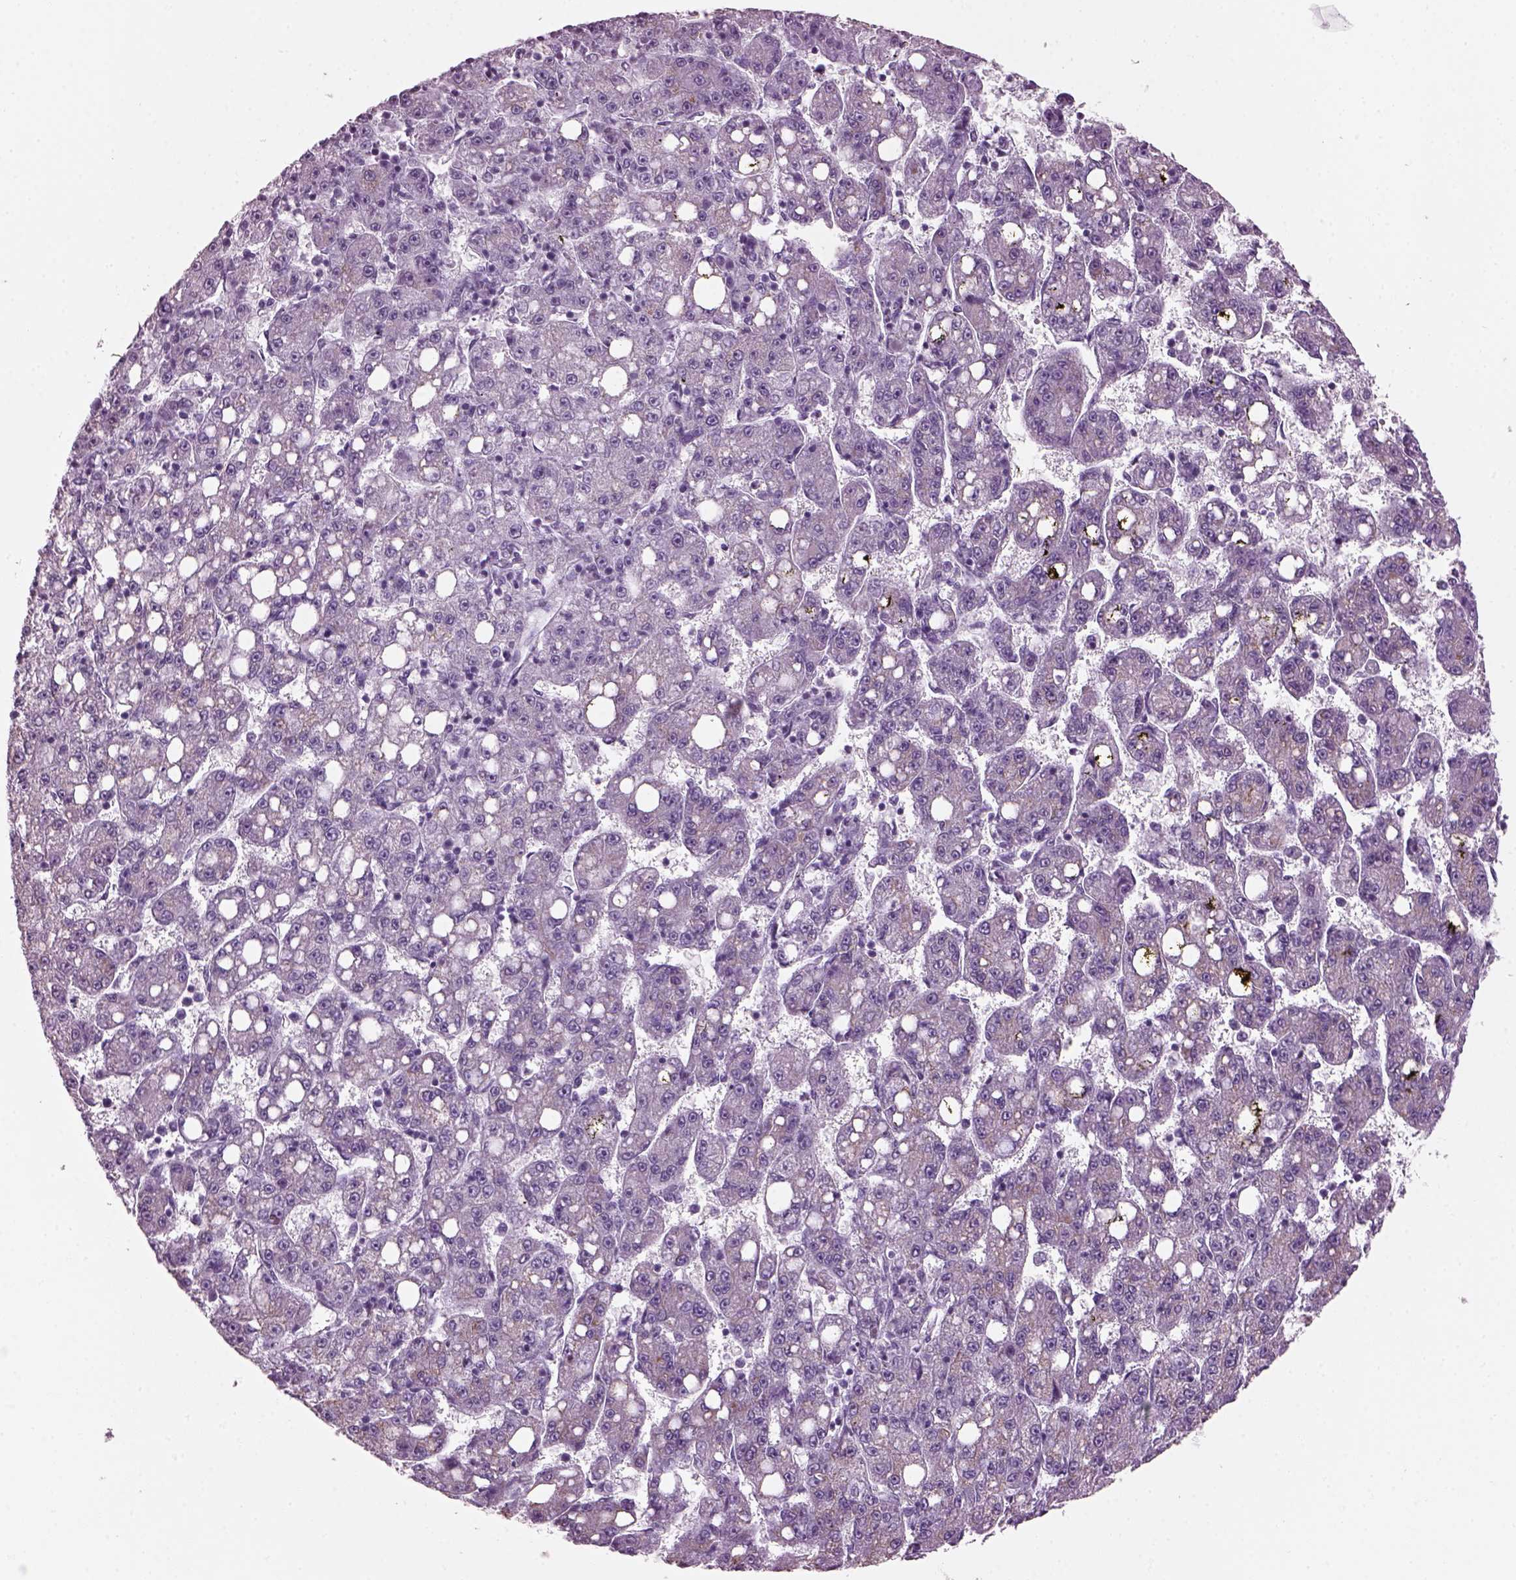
{"staining": {"intensity": "weak", "quantity": ">75%", "location": "cytoplasmic/membranous"}, "tissue": "liver cancer", "cell_type": "Tumor cells", "image_type": "cancer", "snomed": [{"axis": "morphology", "description": "Carcinoma, Hepatocellular, NOS"}, {"axis": "topography", "description": "Liver"}], "caption": "Liver cancer (hepatocellular carcinoma) tissue reveals weak cytoplasmic/membranous positivity in approximately >75% of tumor cells, visualized by immunohistochemistry.", "gene": "PRR9", "patient": {"sex": "female", "age": 65}}